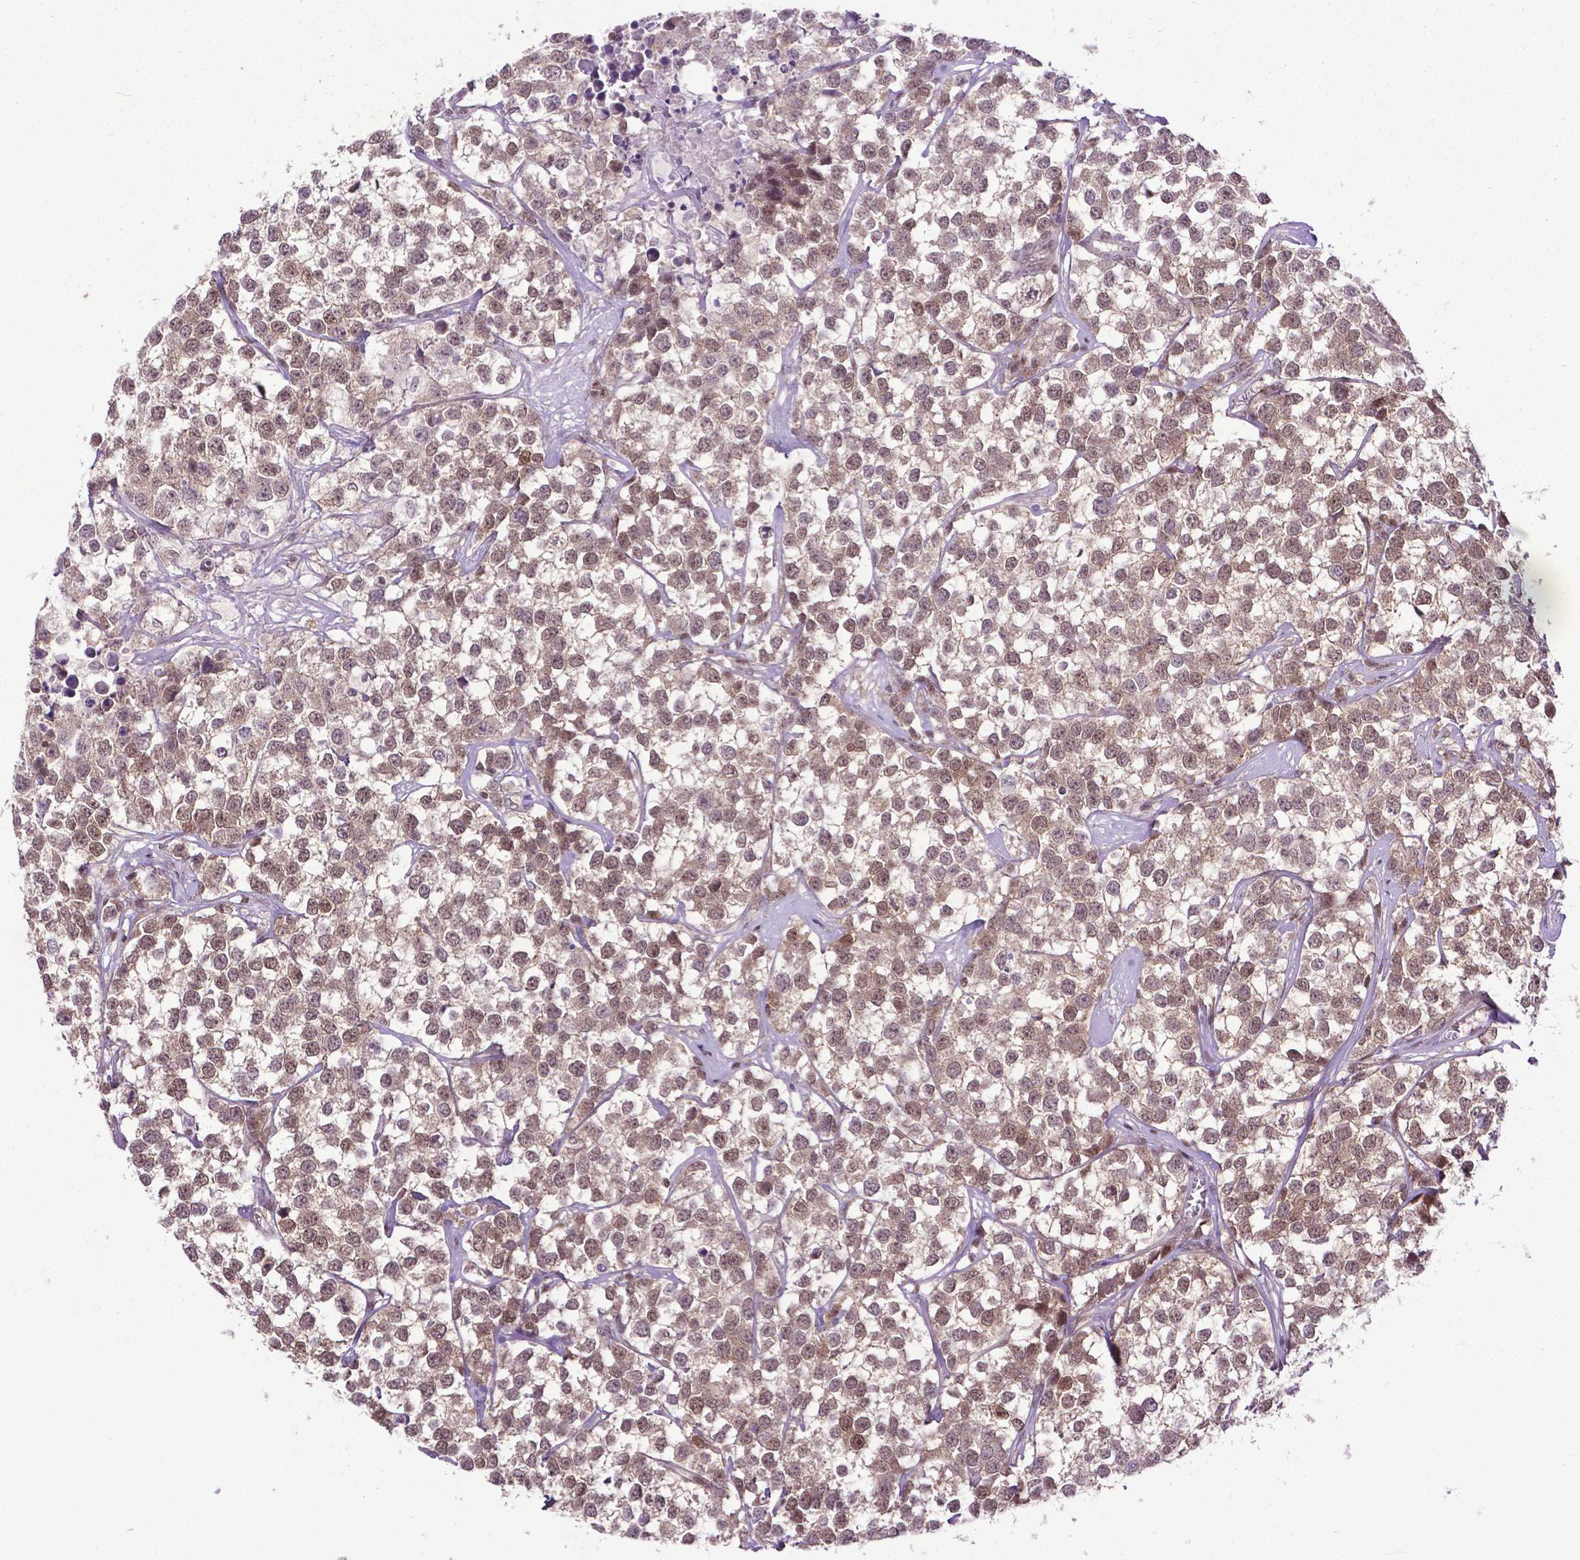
{"staining": {"intensity": "moderate", "quantity": ">75%", "location": "cytoplasmic/membranous,nuclear"}, "tissue": "testis cancer", "cell_type": "Tumor cells", "image_type": "cancer", "snomed": [{"axis": "morphology", "description": "Seminoma, NOS"}, {"axis": "topography", "description": "Testis"}], "caption": "A photomicrograph showing moderate cytoplasmic/membranous and nuclear expression in about >75% of tumor cells in testis seminoma, as visualized by brown immunohistochemical staining.", "gene": "FAF1", "patient": {"sex": "male", "age": 59}}